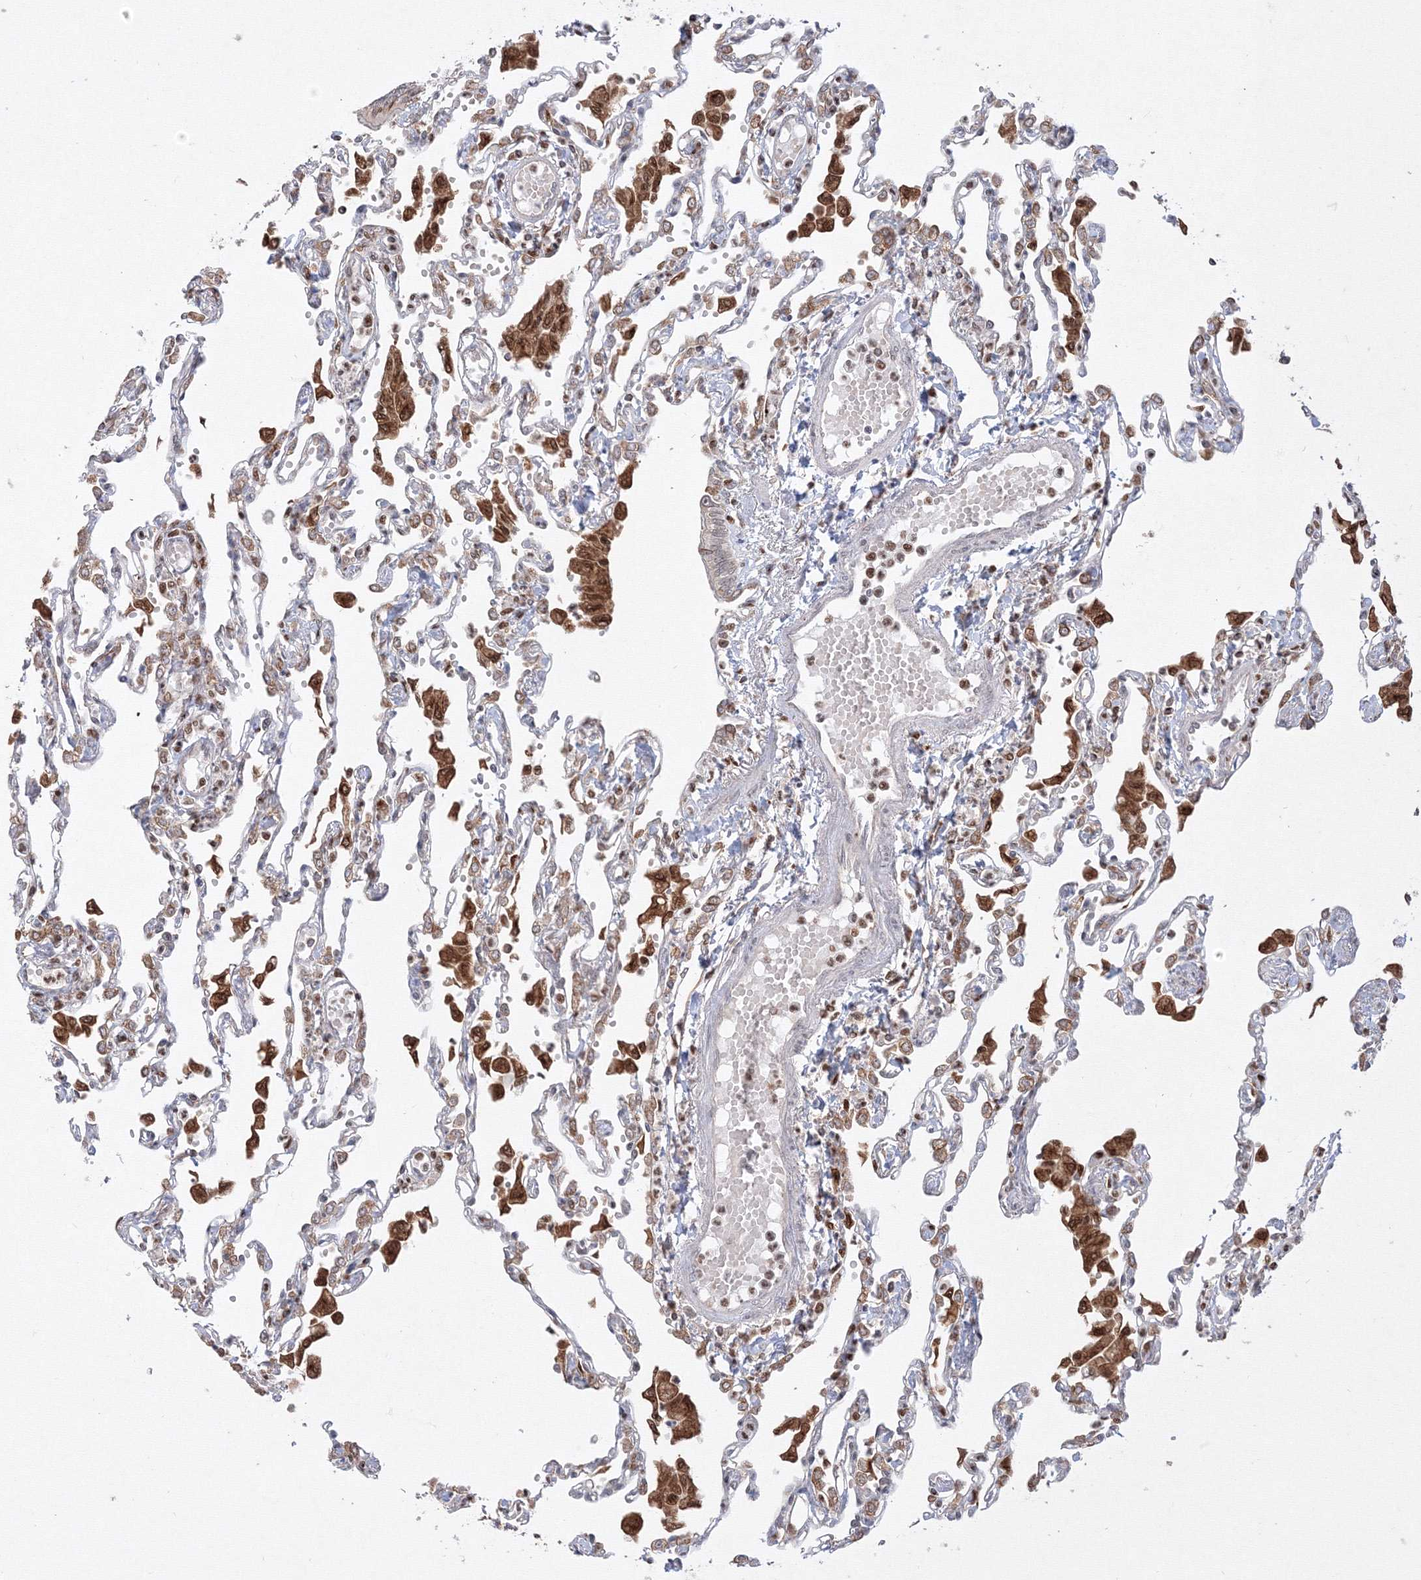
{"staining": {"intensity": "moderate", "quantity": "<25%", "location": "cytoplasmic/membranous,nuclear"}, "tissue": "lung", "cell_type": "Alveolar cells", "image_type": "normal", "snomed": [{"axis": "morphology", "description": "Normal tissue, NOS"}, {"axis": "topography", "description": "Bronchus"}, {"axis": "topography", "description": "Lung"}], "caption": "Immunohistochemistry (IHC) histopathology image of benign lung: human lung stained using IHC demonstrates low levels of moderate protein expression localized specifically in the cytoplasmic/membranous,nuclear of alveolar cells, appearing as a cytoplasmic/membranous,nuclear brown color.", "gene": "TMEM50B", "patient": {"sex": "female", "age": 49}}